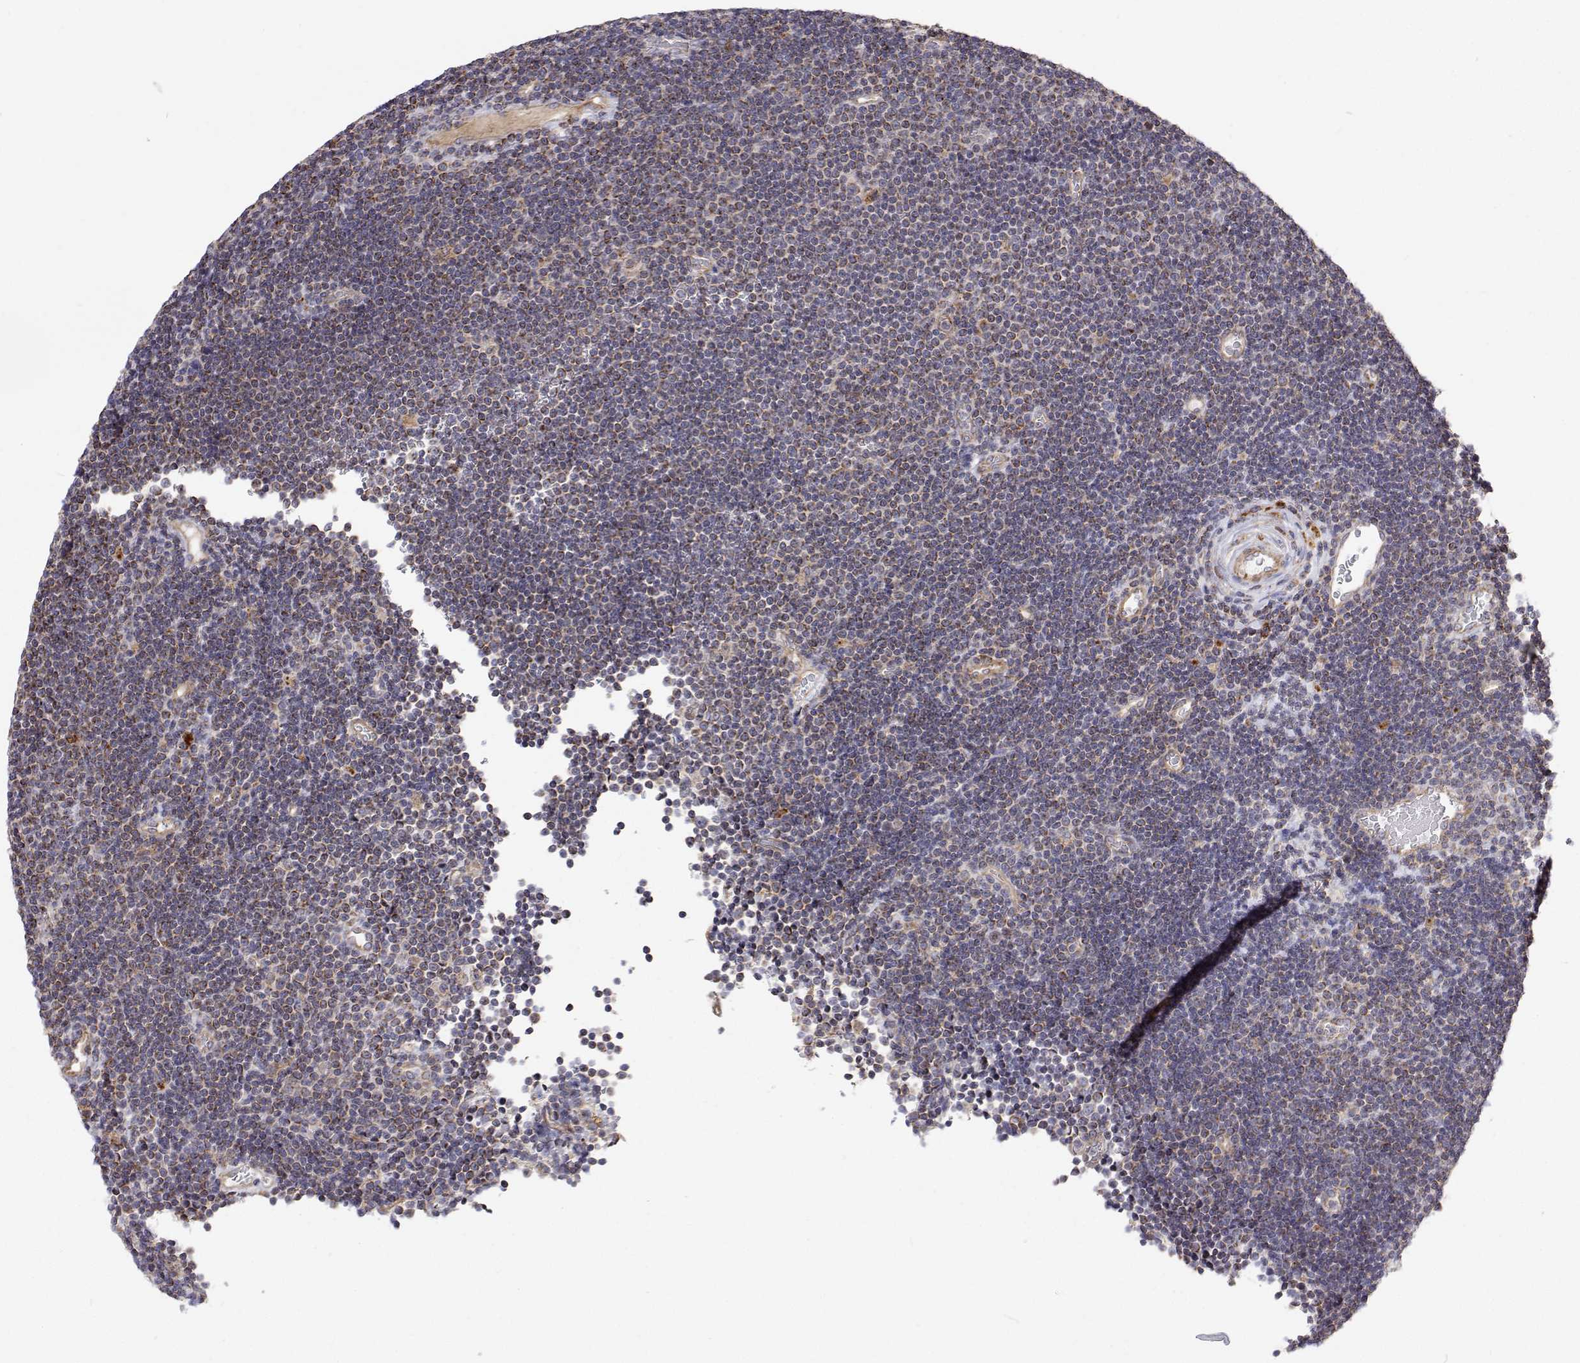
{"staining": {"intensity": "moderate", "quantity": "<25%", "location": "cytoplasmic/membranous"}, "tissue": "lymphoma", "cell_type": "Tumor cells", "image_type": "cancer", "snomed": [{"axis": "morphology", "description": "Malignant lymphoma, non-Hodgkin's type, Low grade"}, {"axis": "topography", "description": "Brain"}], "caption": "Moderate cytoplasmic/membranous protein staining is appreciated in about <25% of tumor cells in low-grade malignant lymphoma, non-Hodgkin's type. Immunohistochemistry stains the protein of interest in brown and the nuclei are stained blue.", "gene": "SPICE1", "patient": {"sex": "female", "age": 66}}